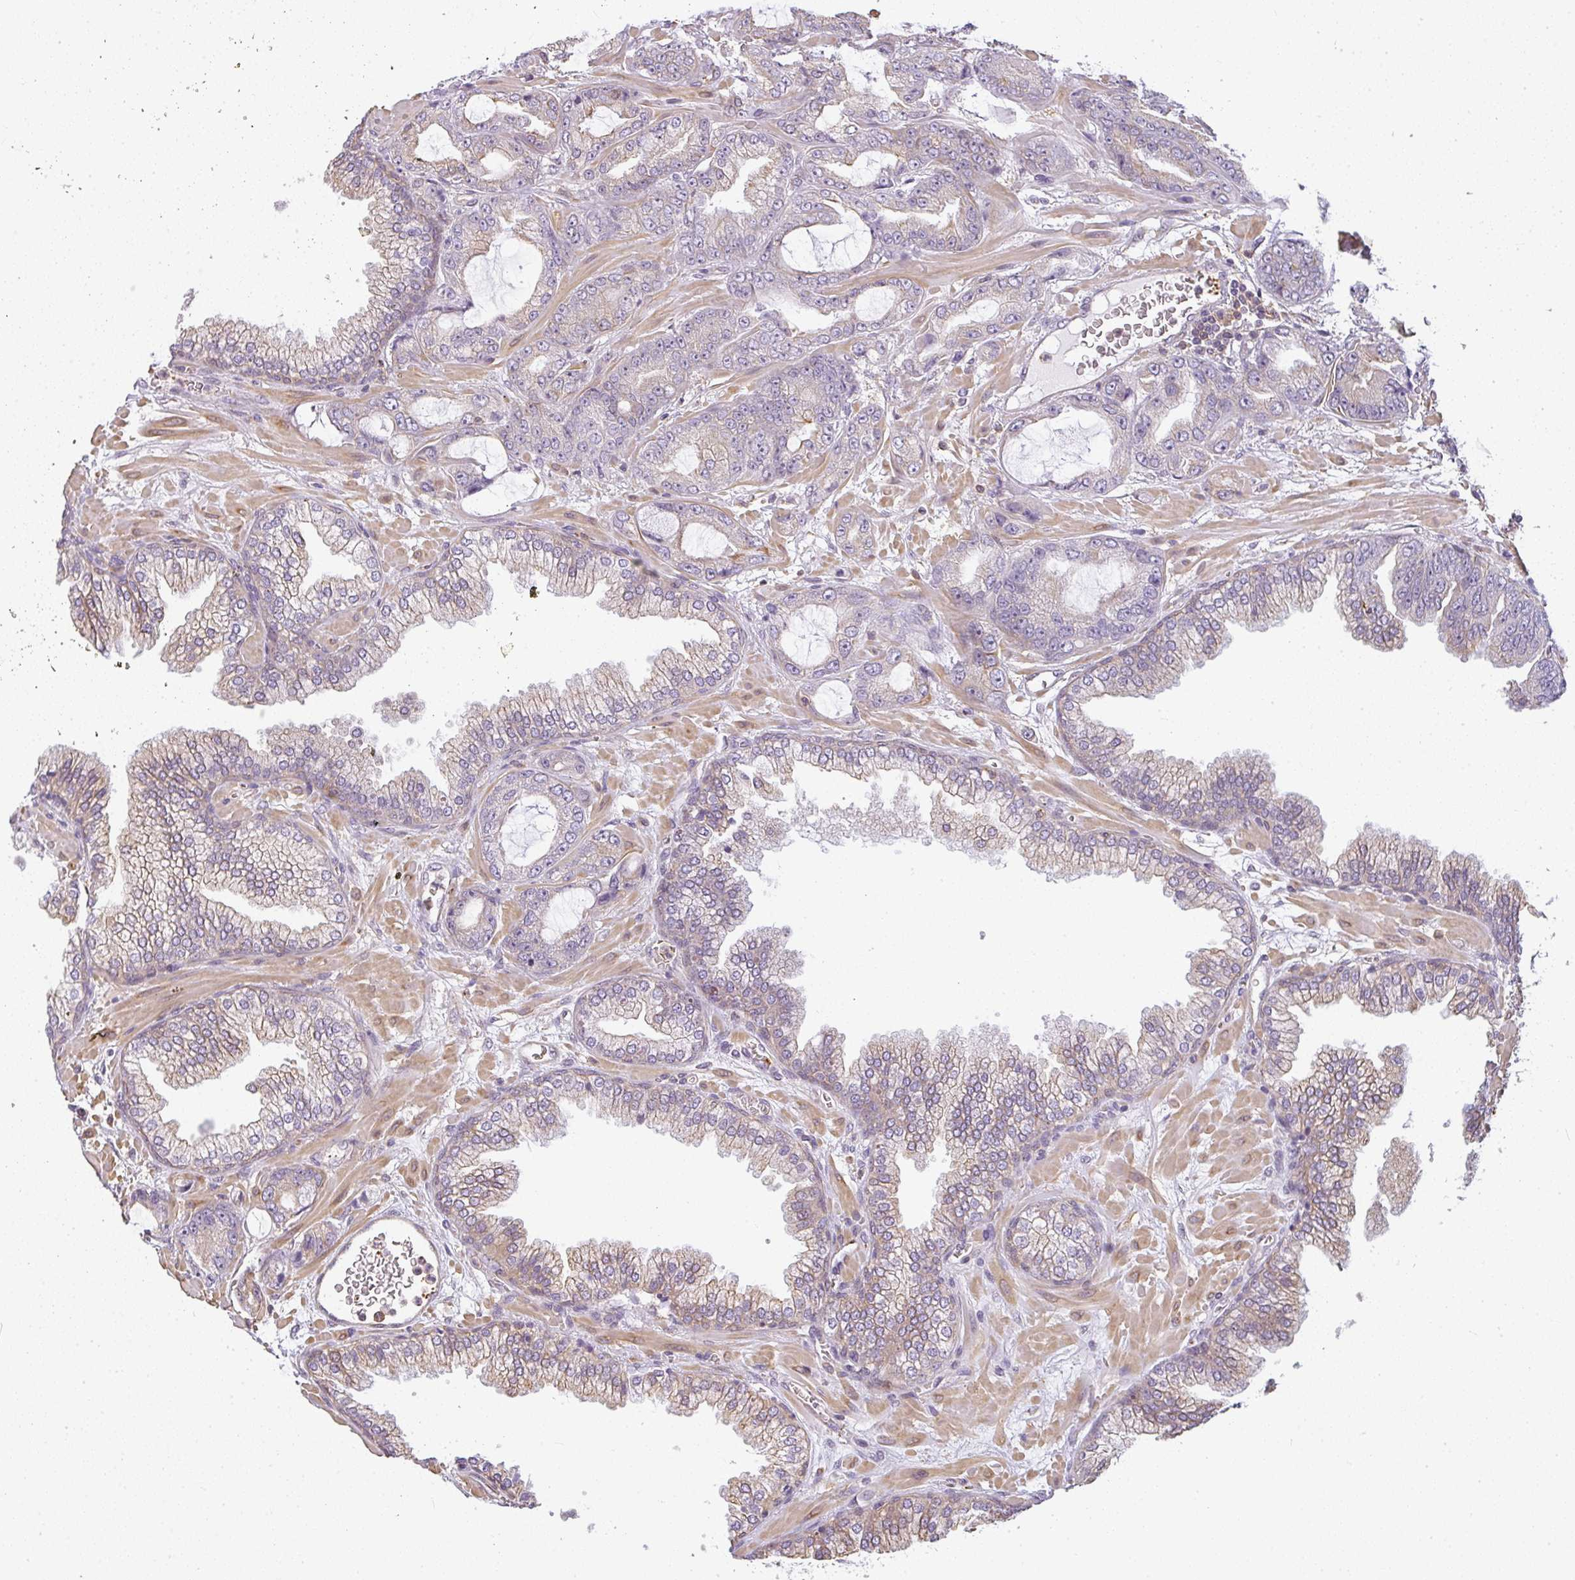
{"staining": {"intensity": "weak", "quantity": "25%-75%", "location": "cytoplasmic/membranous"}, "tissue": "prostate cancer", "cell_type": "Tumor cells", "image_type": "cancer", "snomed": [{"axis": "morphology", "description": "Adenocarcinoma, High grade"}, {"axis": "topography", "description": "Prostate"}], "caption": "Immunohistochemistry photomicrograph of prostate cancer (adenocarcinoma (high-grade)) stained for a protein (brown), which shows low levels of weak cytoplasmic/membranous staining in about 25%-75% of tumor cells.", "gene": "SULF1", "patient": {"sex": "male", "age": 68}}